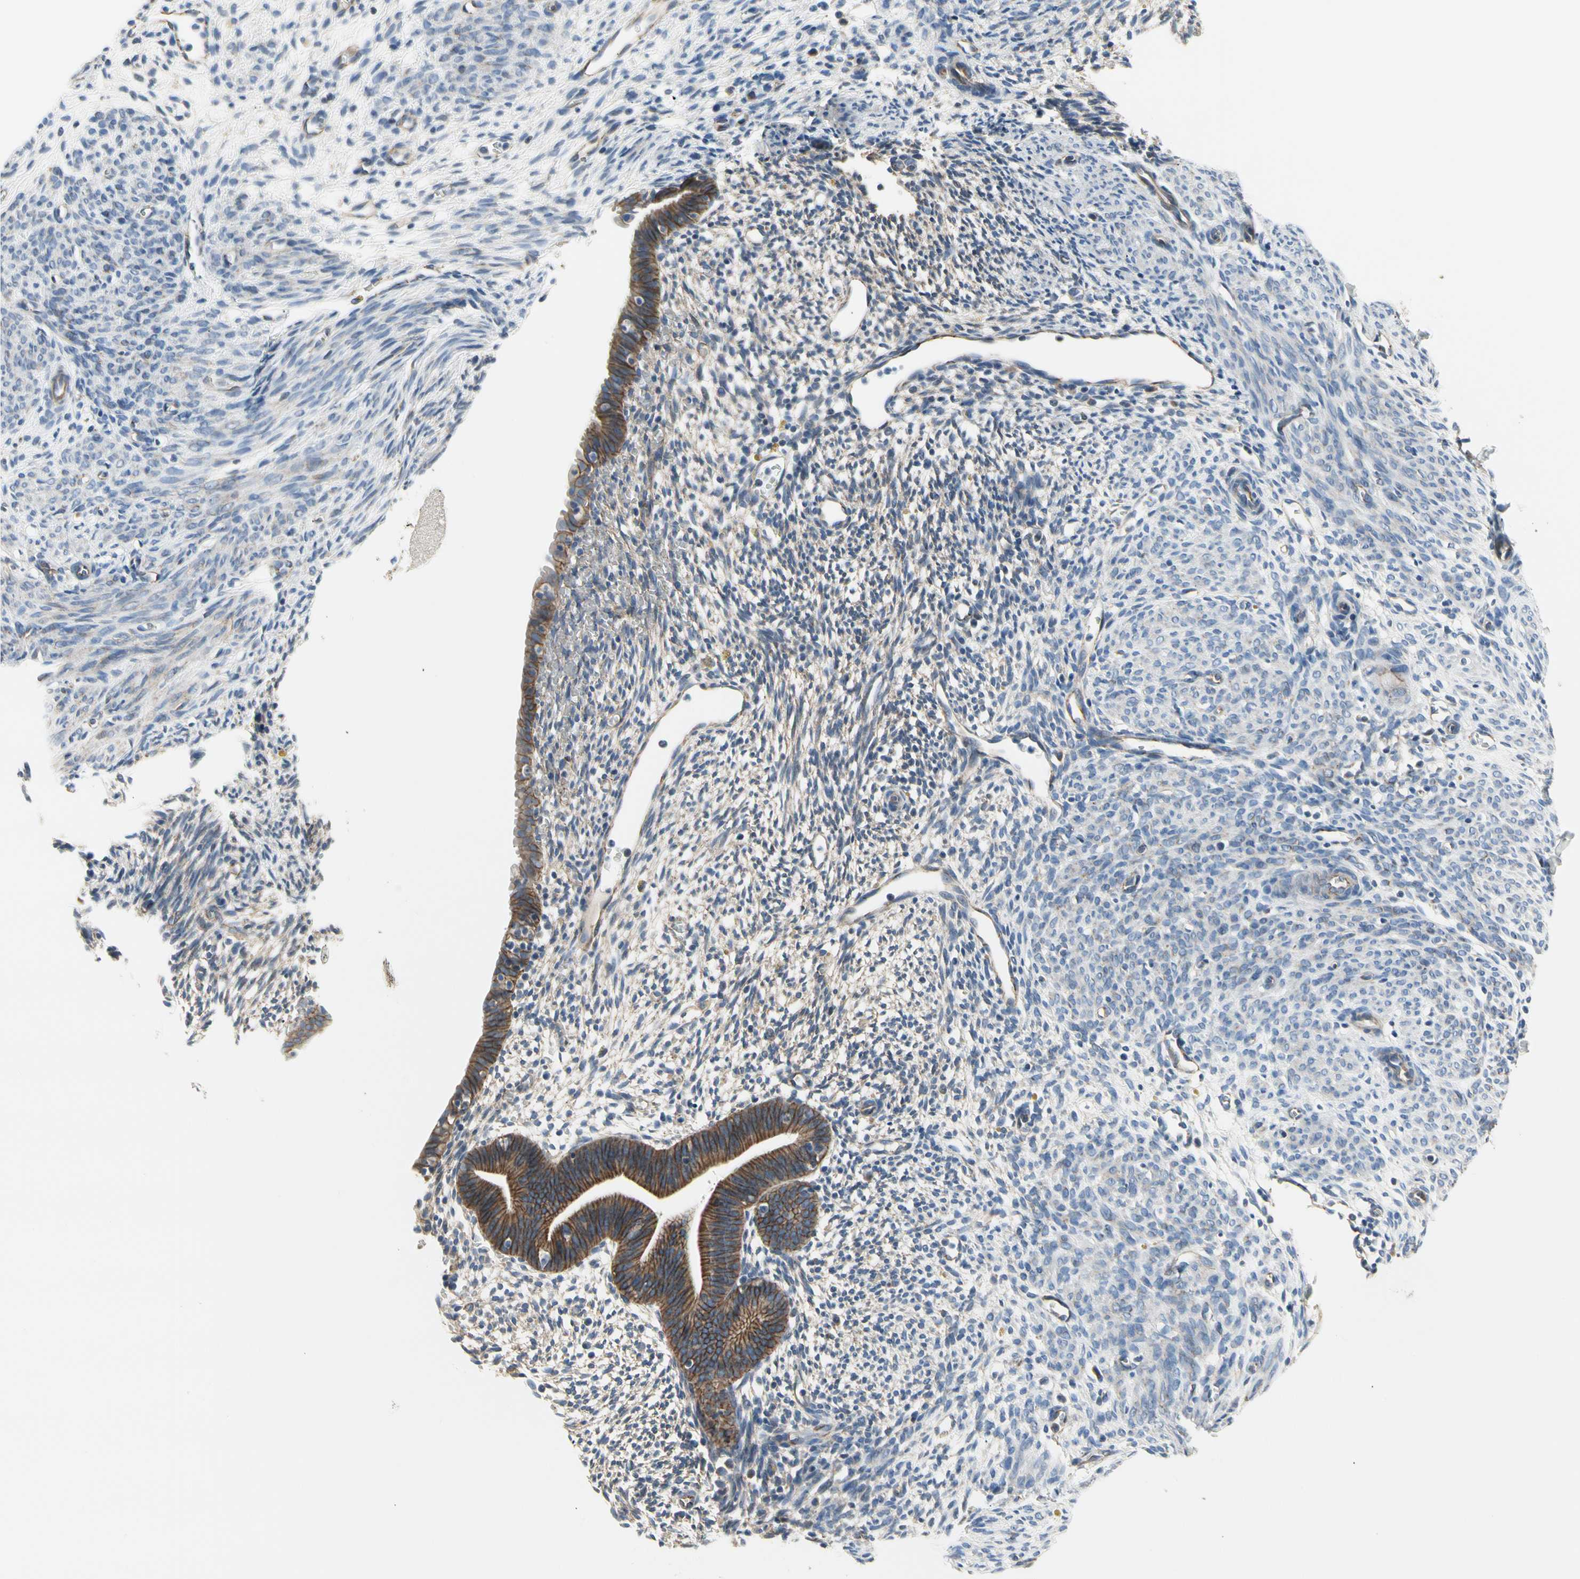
{"staining": {"intensity": "negative", "quantity": "none", "location": "none"}, "tissue": "endometrium", "cell_type": "Cells in endometrial stroma", "image_type": "normal", "snomed": [{"axis": "morphology", "description": "Normal tissue, NOS"}, {"axis": "morphology", "description": "Atrophy, NOS"}, {"axis": "topography", "description": "Uterus"}, {"axis": "topography", "description": "Endometrium"}], "caption": "A histopathology image of endometrium stained for a protein shows no brown staining in cells in endometrial stroma. (IHC, brightfield microscopy, high magnification).", "gene": "LGR6", "patient": {"sex": "female", "age": 68}}